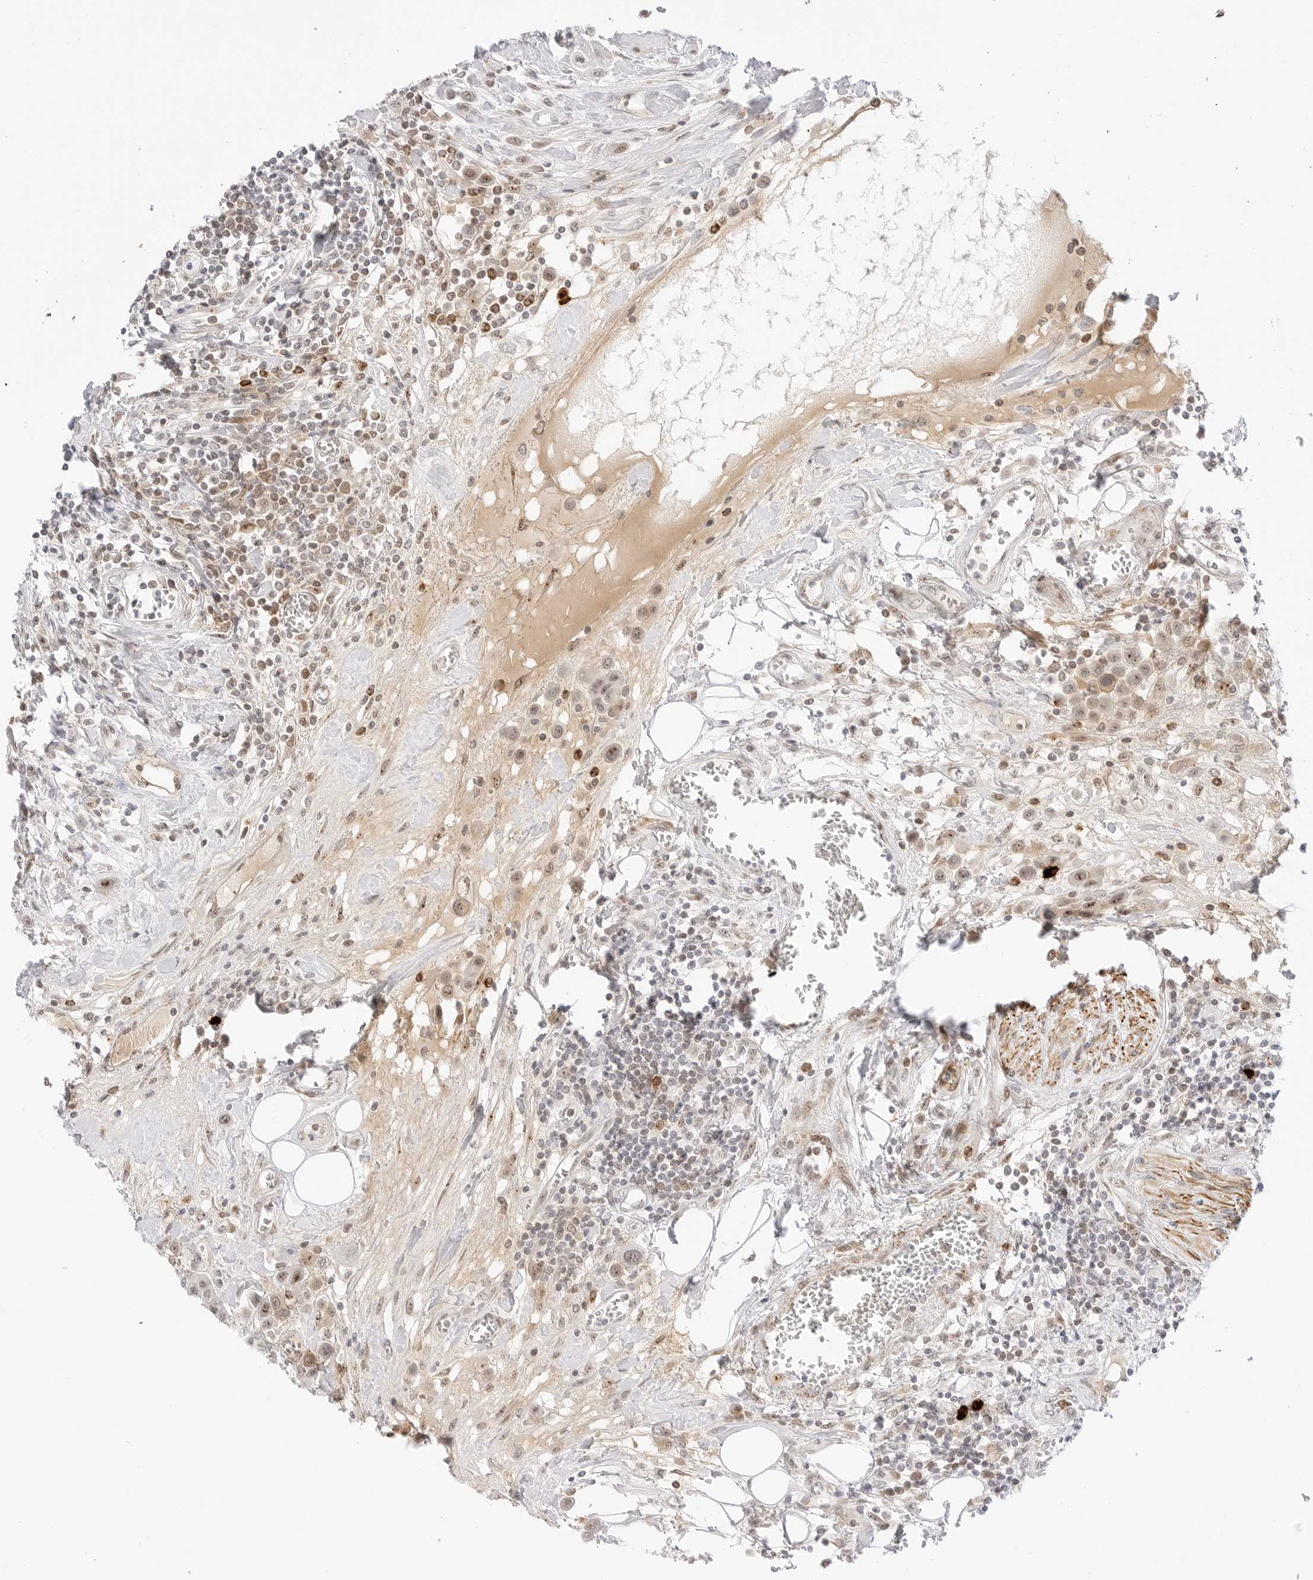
{"staining": {"intensity": "moderate", "quantity": "25%-75%", "location": "nuclear"}, "tissue": "urothelial cancer", "cell_type": "Tumor cells", "image_type": "cancer", "snomed": [{"axis": "morphology", "description": "Urothelial carcinoma, High grade"}, {"axis": "topography", "description": "Urinary bladder"}], "caption": "Urothelial carcinoma (high-grade) stained for a protein (brown) exhibits moderate nuclear positive positivity in approximately 25%-75% of tumor cells.", "gene": "HIPK3", "patient": {"sex": "male", "age": 50}}